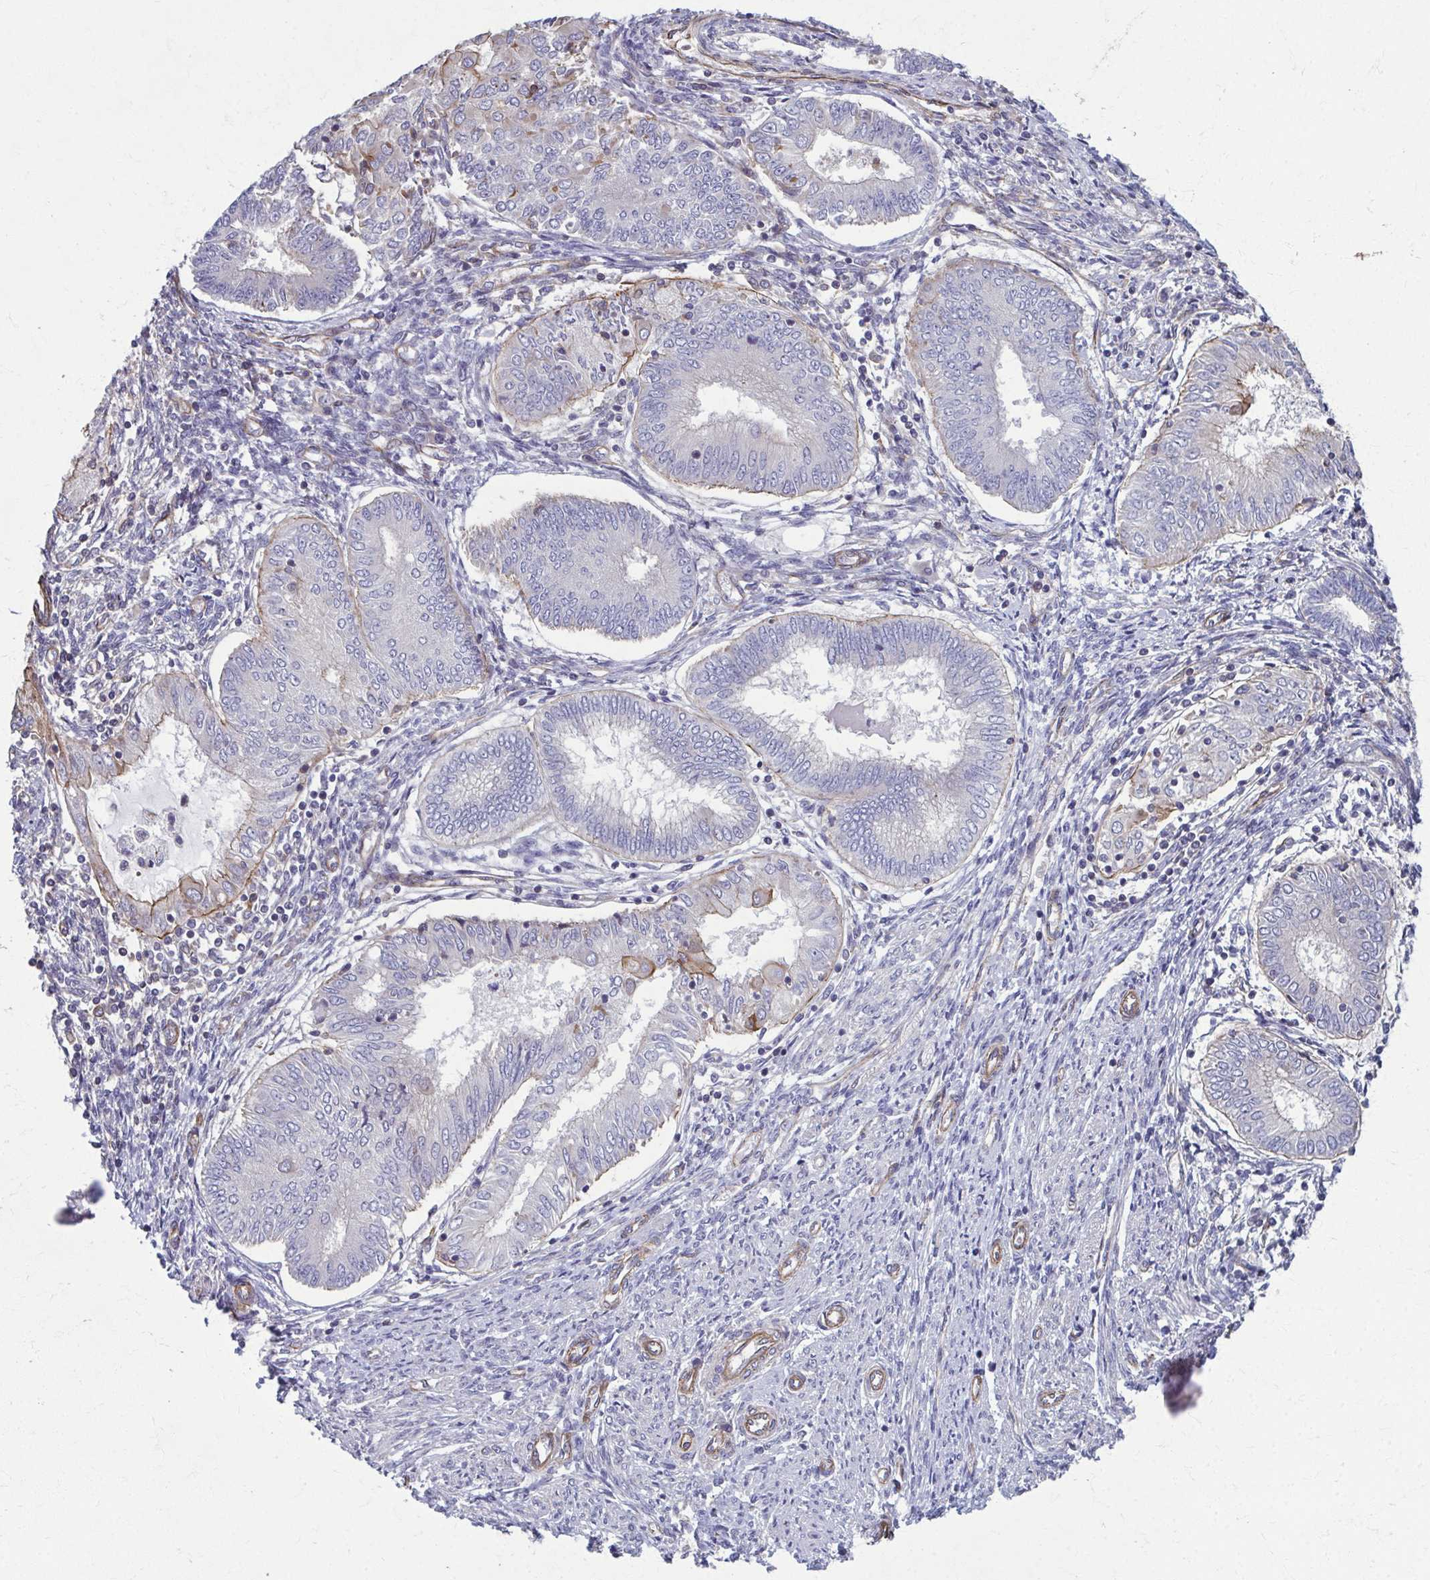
{"staining": {"intensity": "moderate", "quantity": "<25%", "location": "cytoplasmic/membranous"}, "tissue": "endometrial cancer", "cell_type": "Tumor cells", "image_type": "cancer", "snomed": [{"axis": "morphology", "description": "Adenocarcinoma, NOS"}, {"axis": "topography", "description": "Endometrium"}], "caption": "DAB immunohistochemical staining of human adenocarcinoma (endometrial) reveals moderate cytoplasmic/membranous protein positivity in about <25% of tumor cells.", "gene": "EID2B", "patient": {"sex": "female", "age": 68}}